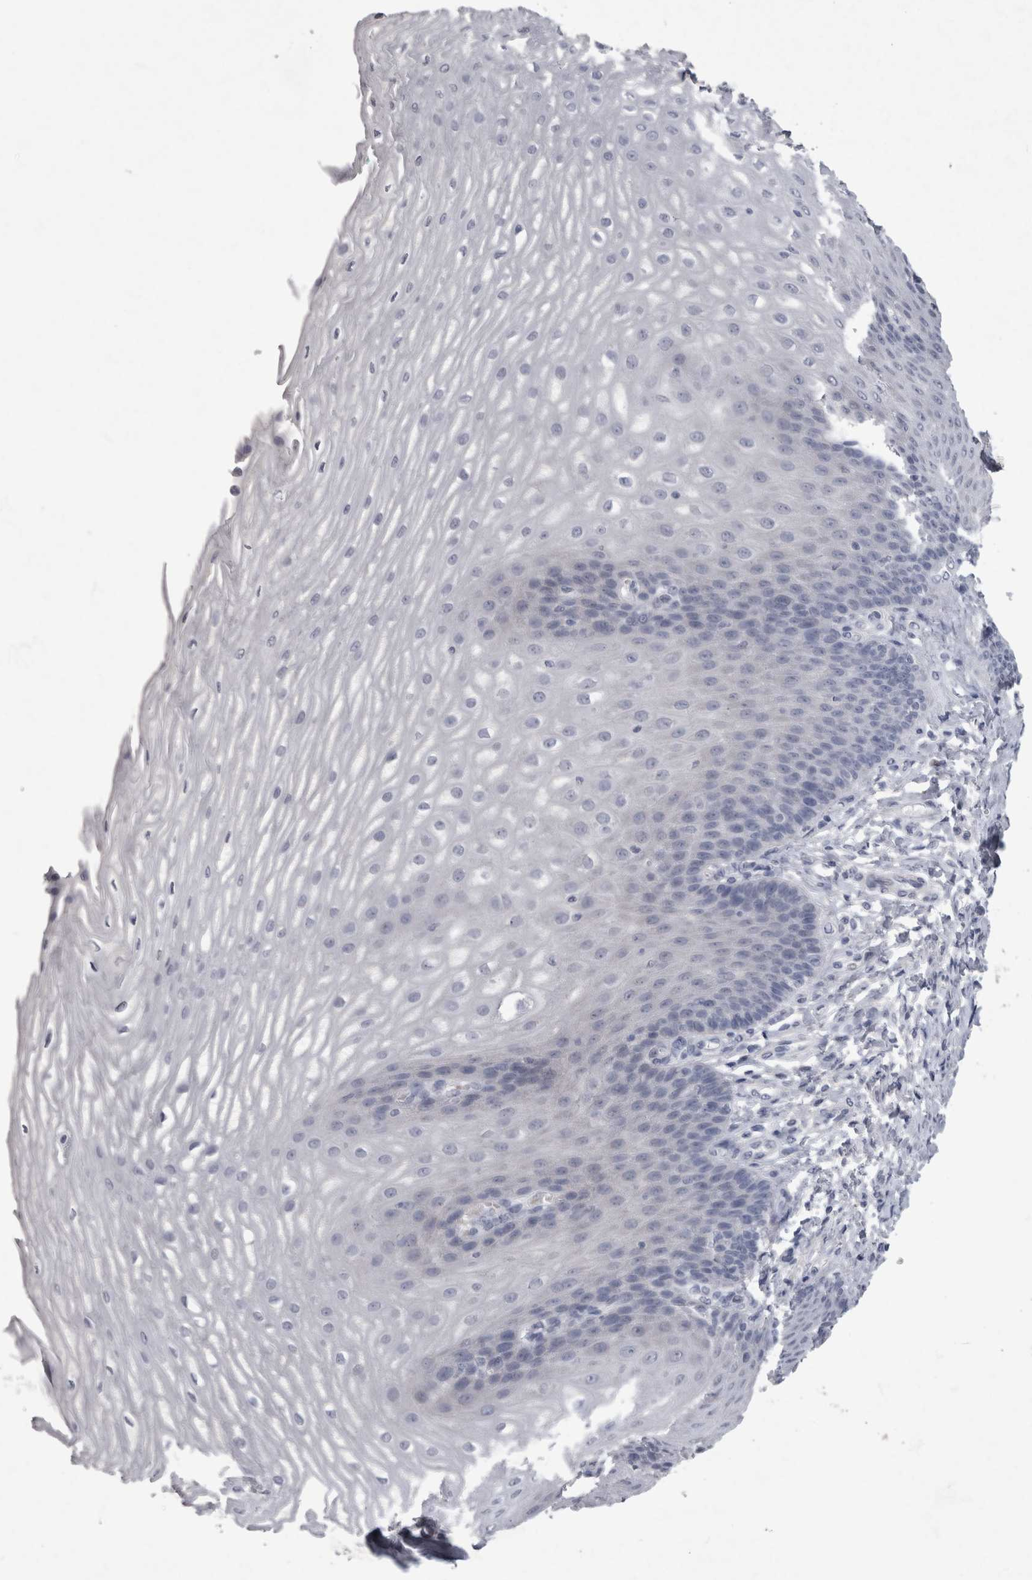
{"staining": {"intensity": "negative", "quantity": "none", "location": "none"}, "tissue": "esophagus", "cell_type": "Squamous epithelial cells", "image_type": "normal", "snomed": [{"axis": "morphology", "description": "Normal tissue, NOS"}, {"axis": "topography", "description": "Esophagus"}], "caption": "The micrograph exhibits no staining of squamous epithelial cells in normal esophagus.", "gene": "PDX1", "patient": {"sex": "male", "age": 54}}